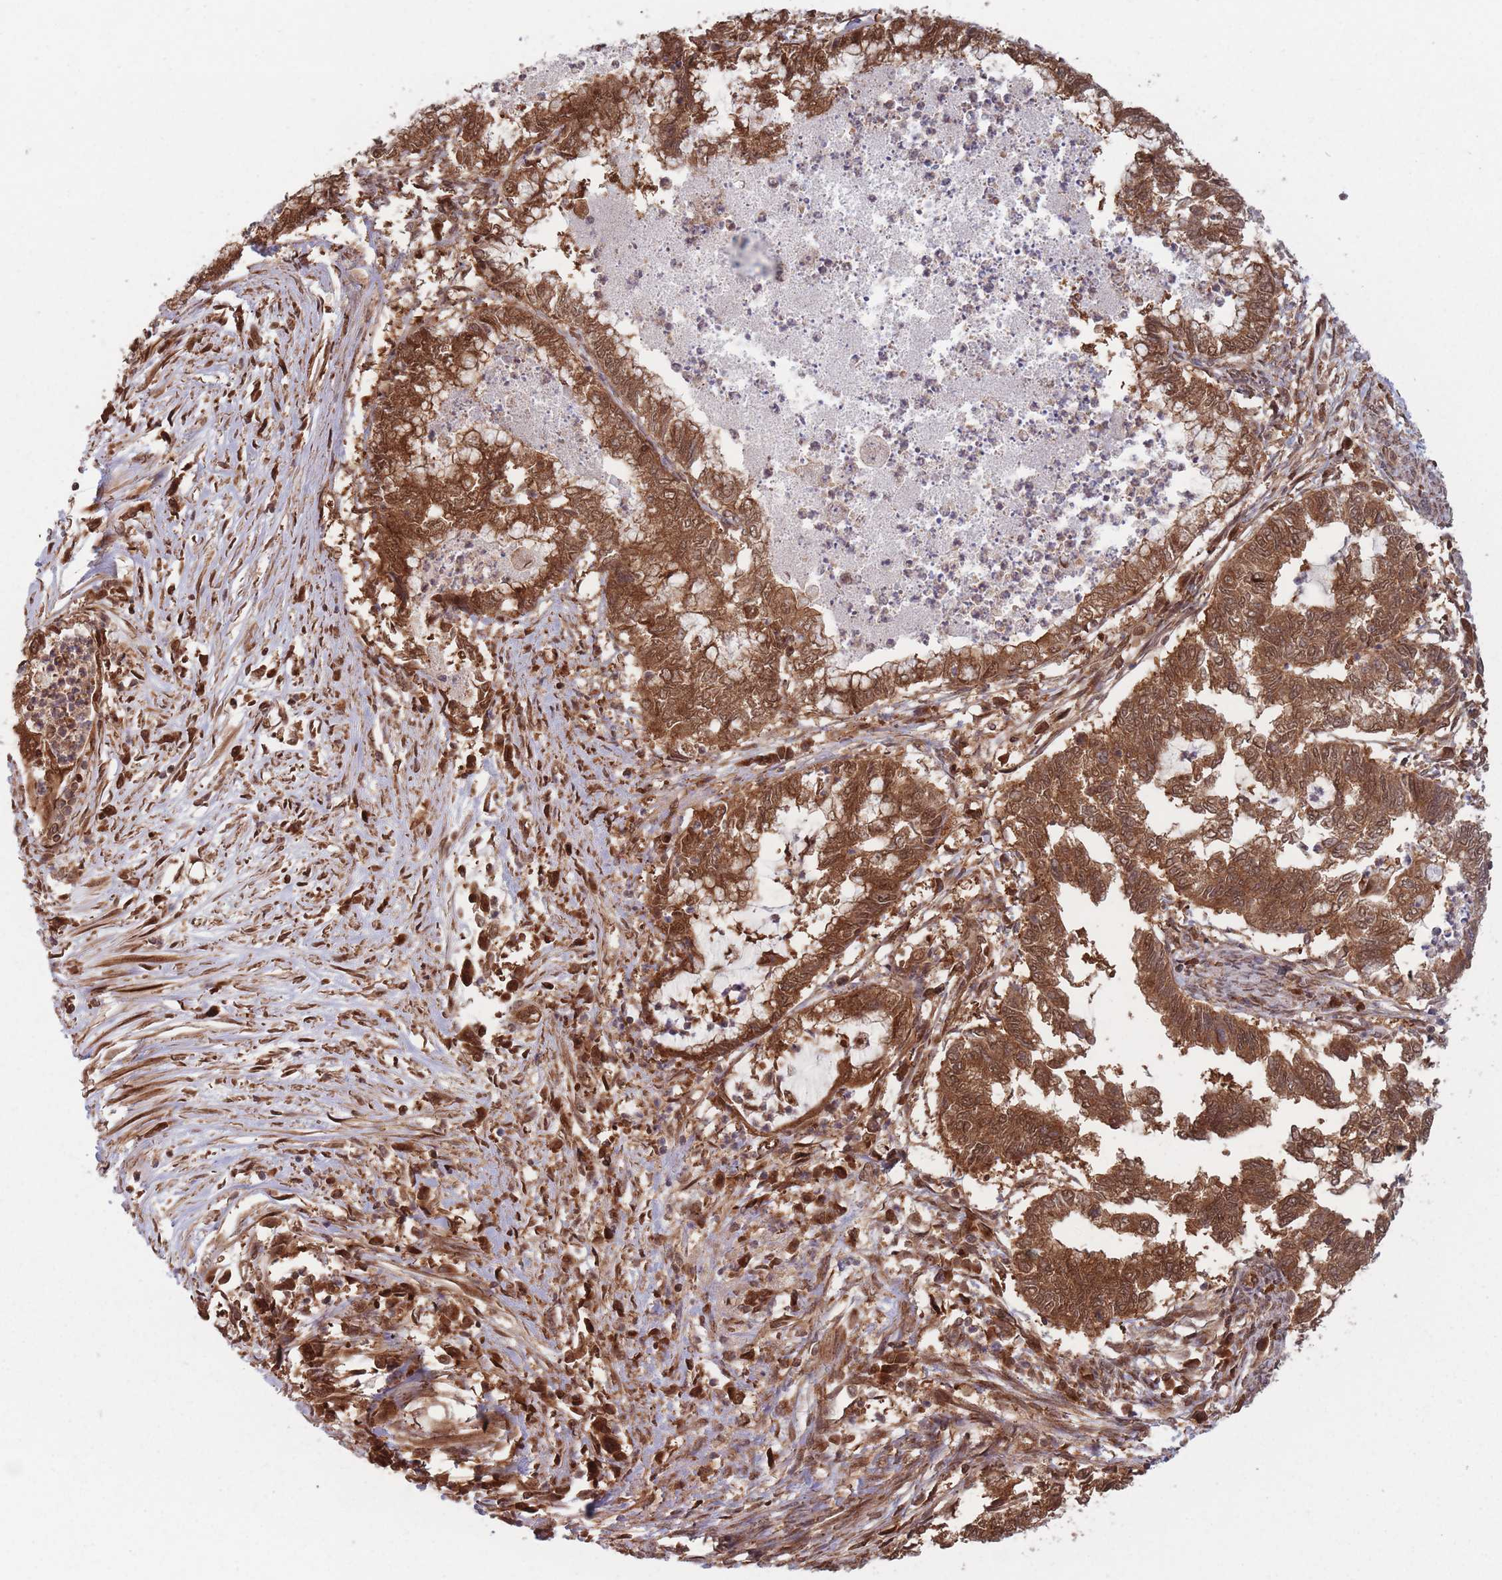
{"staining": {"intensity": "strong", "quantity": ">75%", "location": "cytoplasmic/membranous,nuclear"}, "tissue": "endometrial cancer", "cell_type": "Tumor cells", "image_type": "cancer", "snomed": [{"axis": "morphology", "description": "Adenocarcinoma, NOS"}, {"axis": "topography", "description": "Endometrium"}], "caption": "An immunohistochemistry (IHC) histopathology image of neoplastic tissue is shown. Protein staining in brown highlights strong cytoplasmic/membranous and nuclear positivity in adenocarcinoma (endometrial) within tumor cells.", "gene": "PODXL2", "patient": {"sex": "female", "age": 79}}